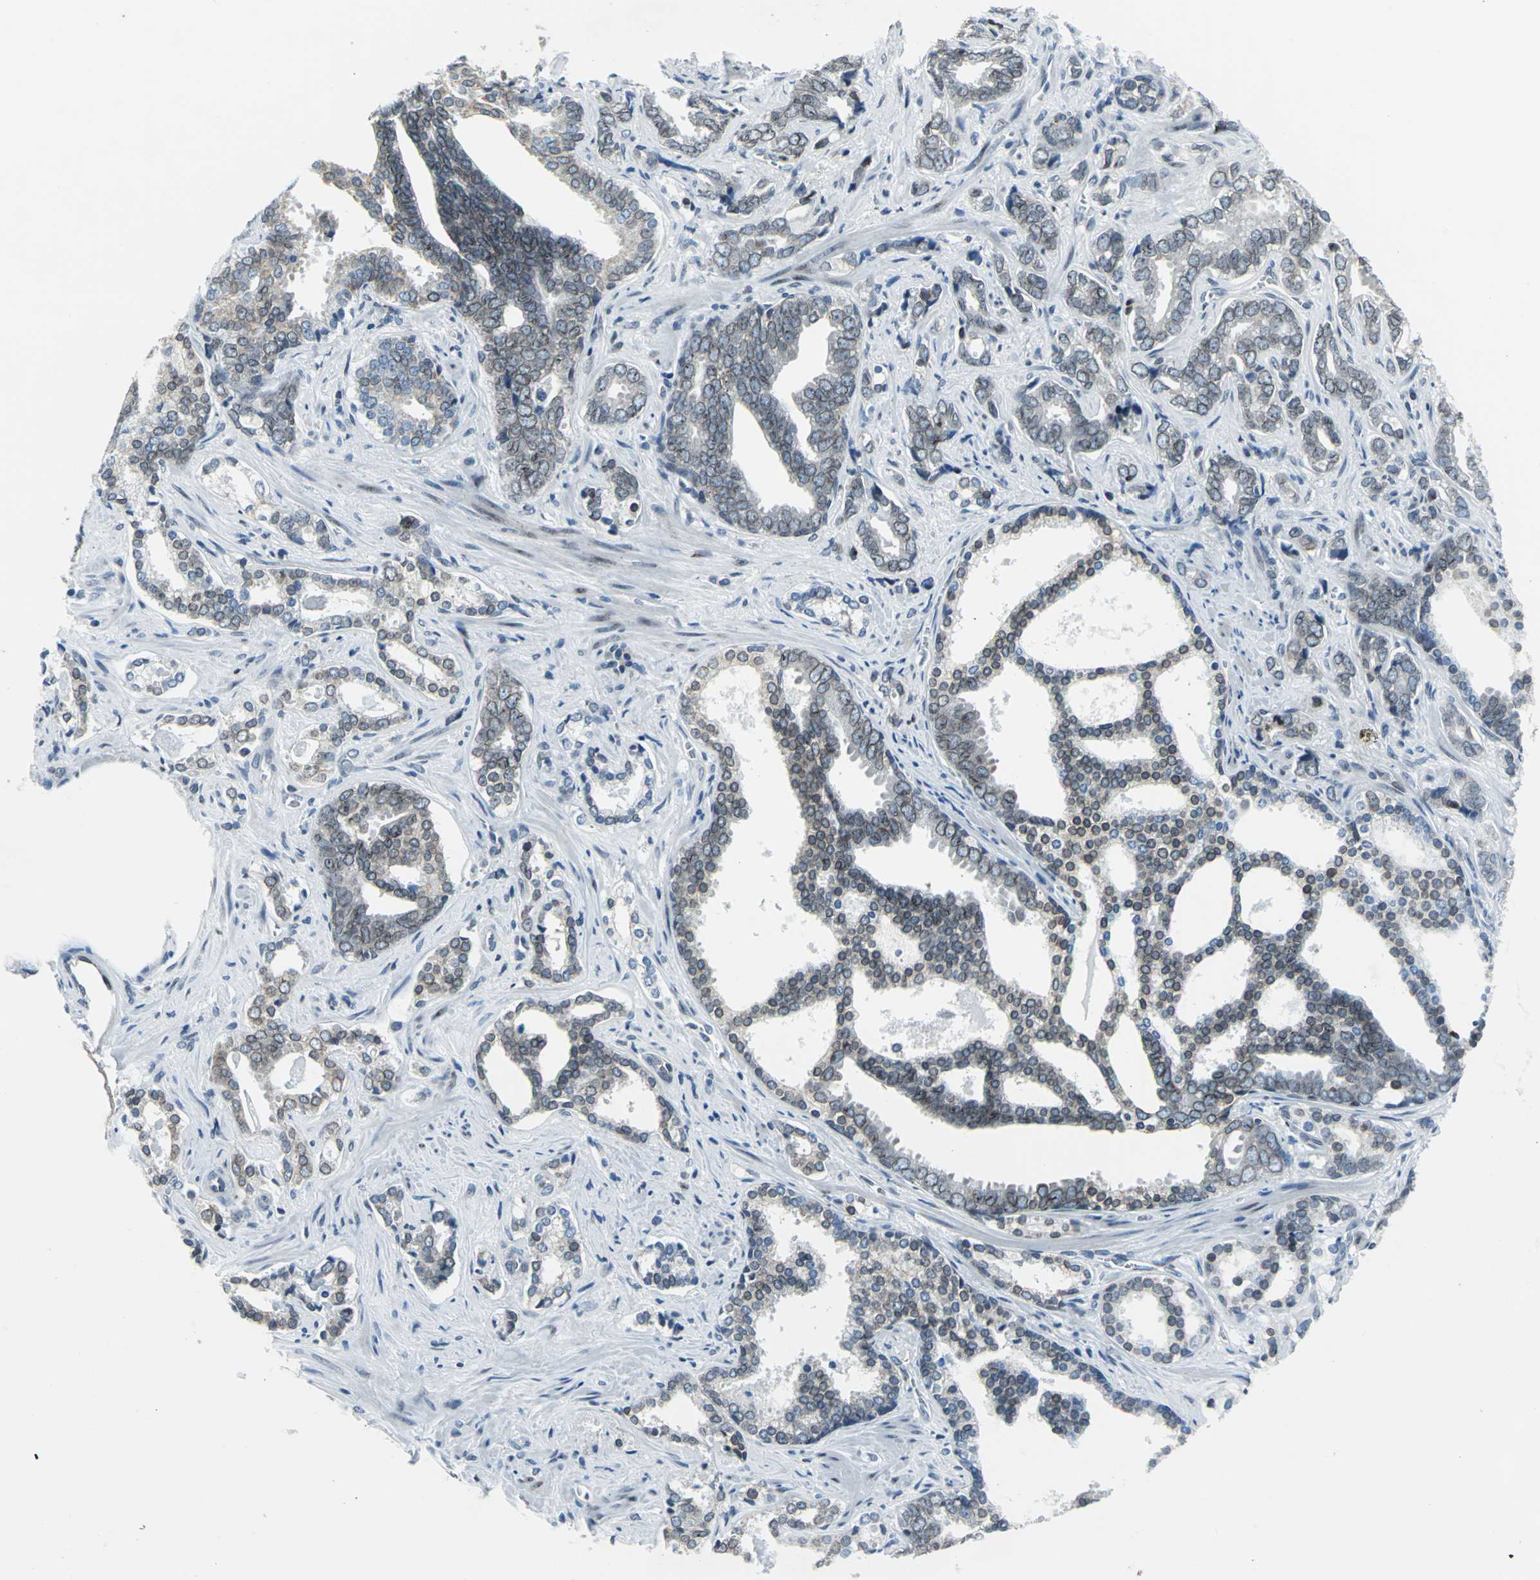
{"staining": {"intensity": "weak", "quantity": ">75%", "location": "cytoplasmic/membranous,nuclear"}, "tissue": "prostate cancer", "cell_type": "Tumor cells", "image_type": "cancer", "snomed": [{"axis": "morphology", "description": "Adenocarcinoma, High grade"}, {"axis": "topography", "description": "Prostate"}], "caption": "Prostate cancer (adenocarcinoma (high-grade)) stained for a protein (brown) demonstrates weak cytoplasmic/membranous and nuclear positive positivity in approximately >75% of tumor cells.", "gene": "SNUPN", "patient": {"sex": "male", "age": 67}}